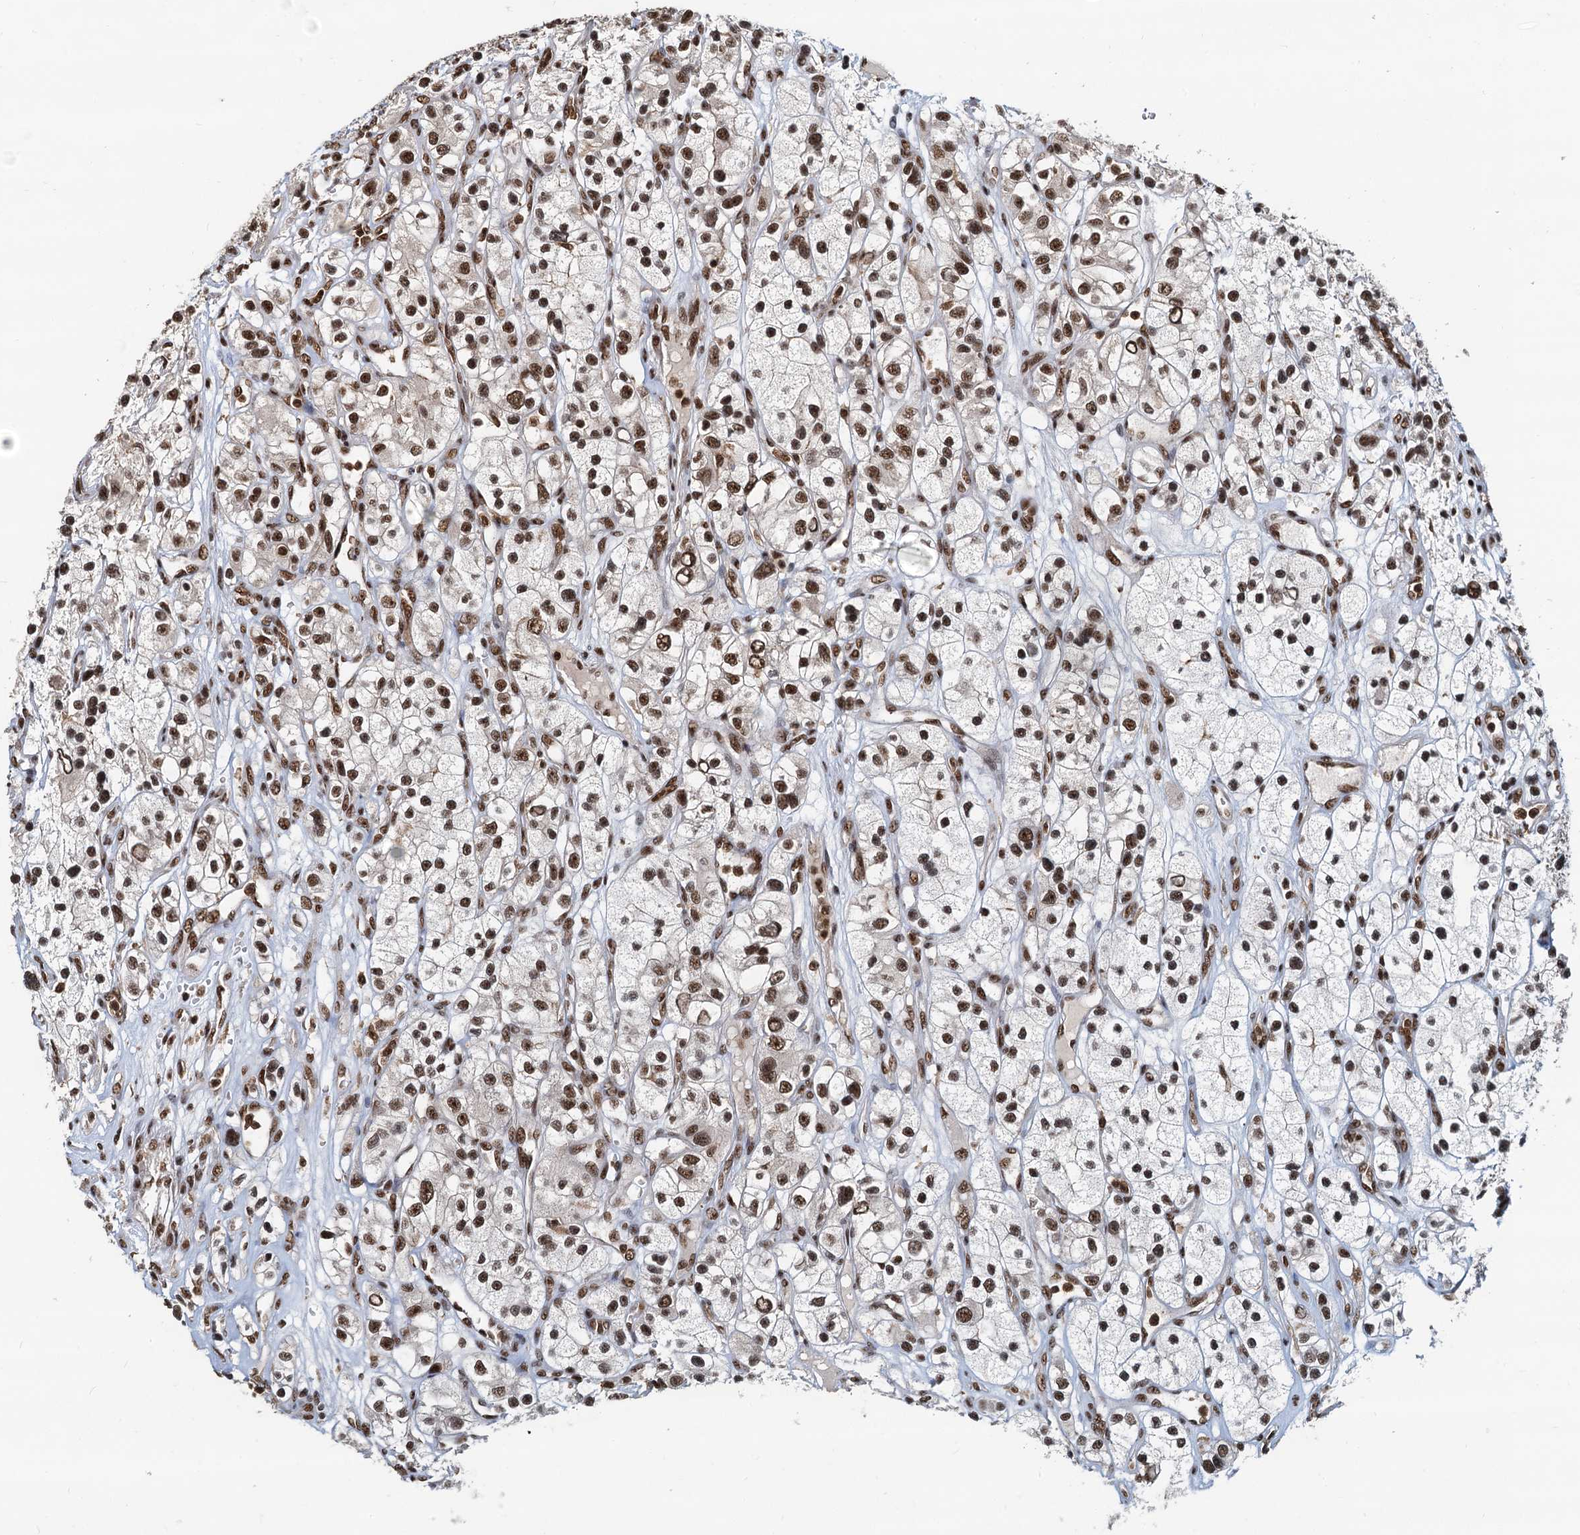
{"staining": {"intensity": "strong", "quantity": ">75%", "location": "nuclear"}, "tissue": "renal cancer", "cell_type": "Tumor cells", "image_type": "cancer", "snomed": [{"axis": "morphology", "description": "Adenocarcinoma, NOS"}, {"axis": "topography", "description": "Kidney"}], "caption": "Immunohistochemistry (IHC) (DAB) staining of human adenocarcinoma (renal) reveals strong nuclear protein staining in approximately >75% of tumor cells.", "gene": "RSRC2", "patient": {"sex": "female", "age": 57}}